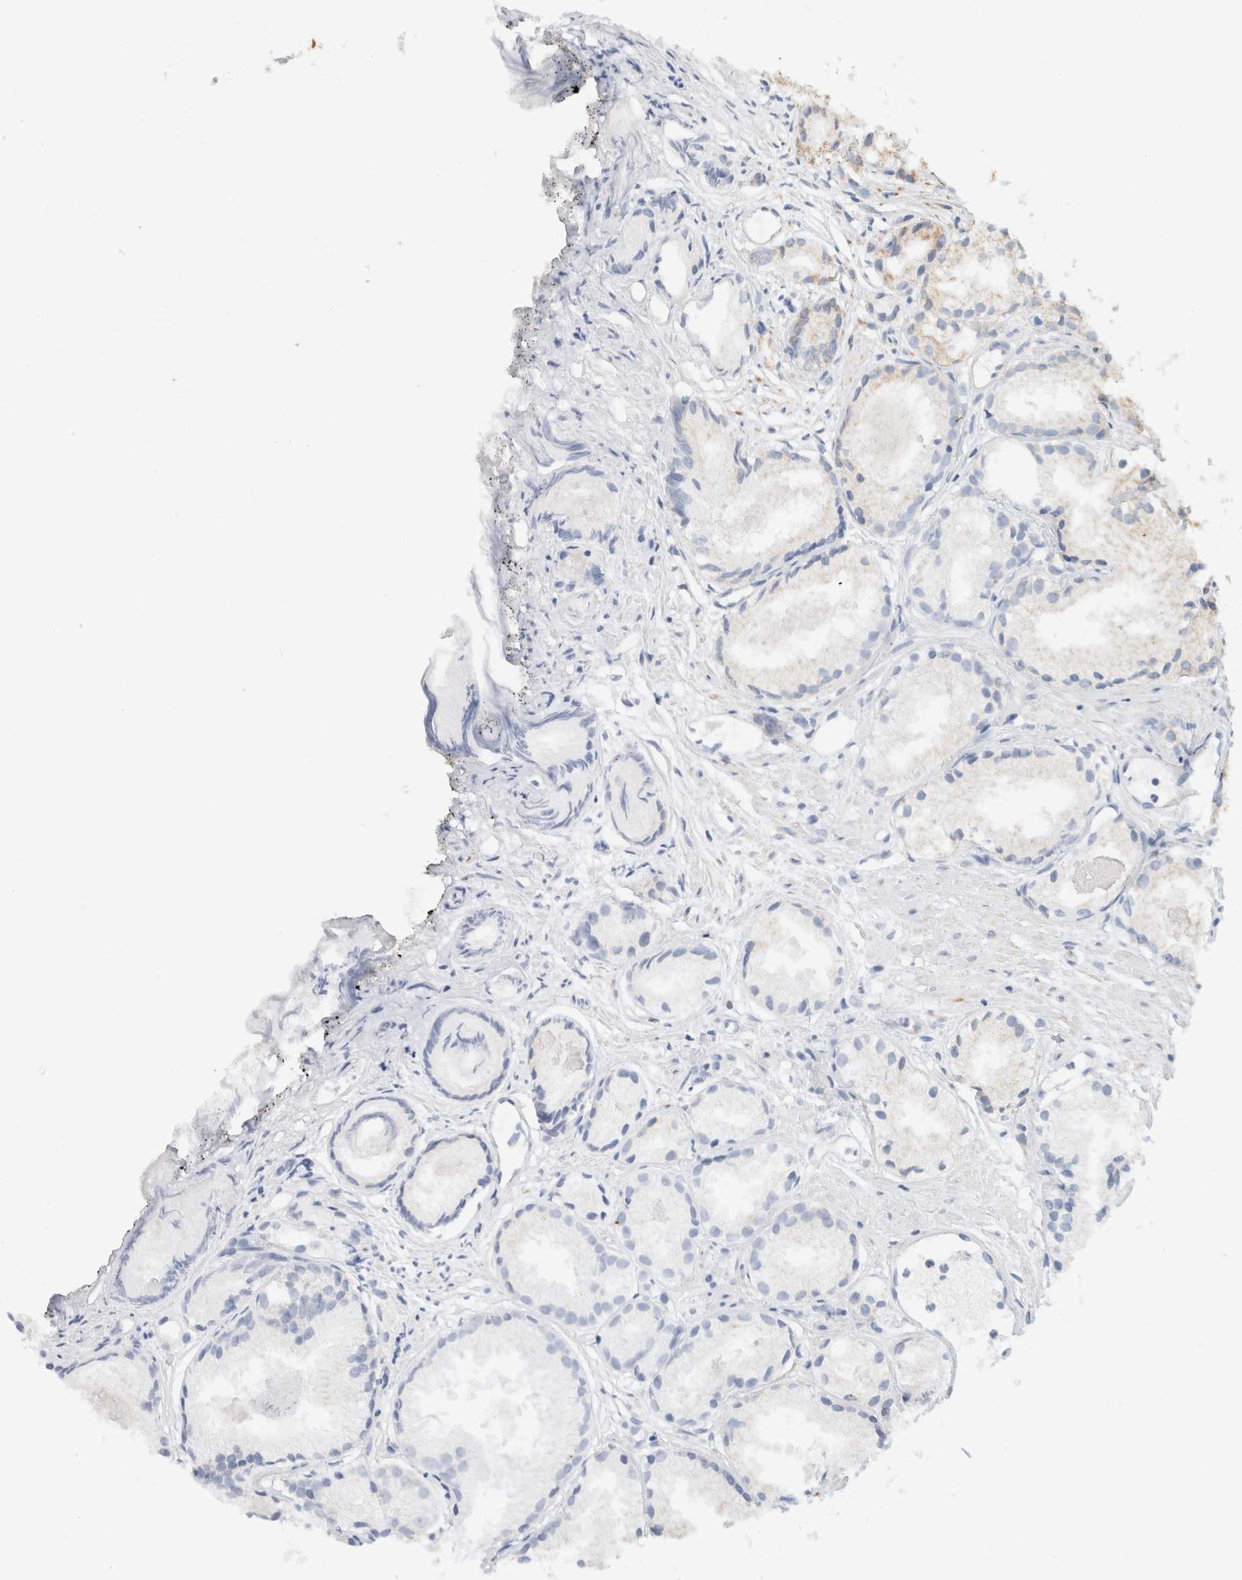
{"staining": {"intensity": "moderate", "quantity": "<25%", "location": "cytoplasmic/membranous"}, "tissue": "prostate cancer", "cell_type": "Tumor cells", "image_type": "cancer", "snomed": [{"axis": "morphology", "description": "Adenocarcinoma, Low grade"}, {"axis": "topography", "description": "Prostate"}], "caption": "A low amount of moderate cytoplasmic/membranous expression is appreciated in about <25% of tumor cells in prostate cancer (adenocarcinoma (low-grade)) tissue.", "gene": "SDC2", "patient": {"sex": "male", "age": 72}}